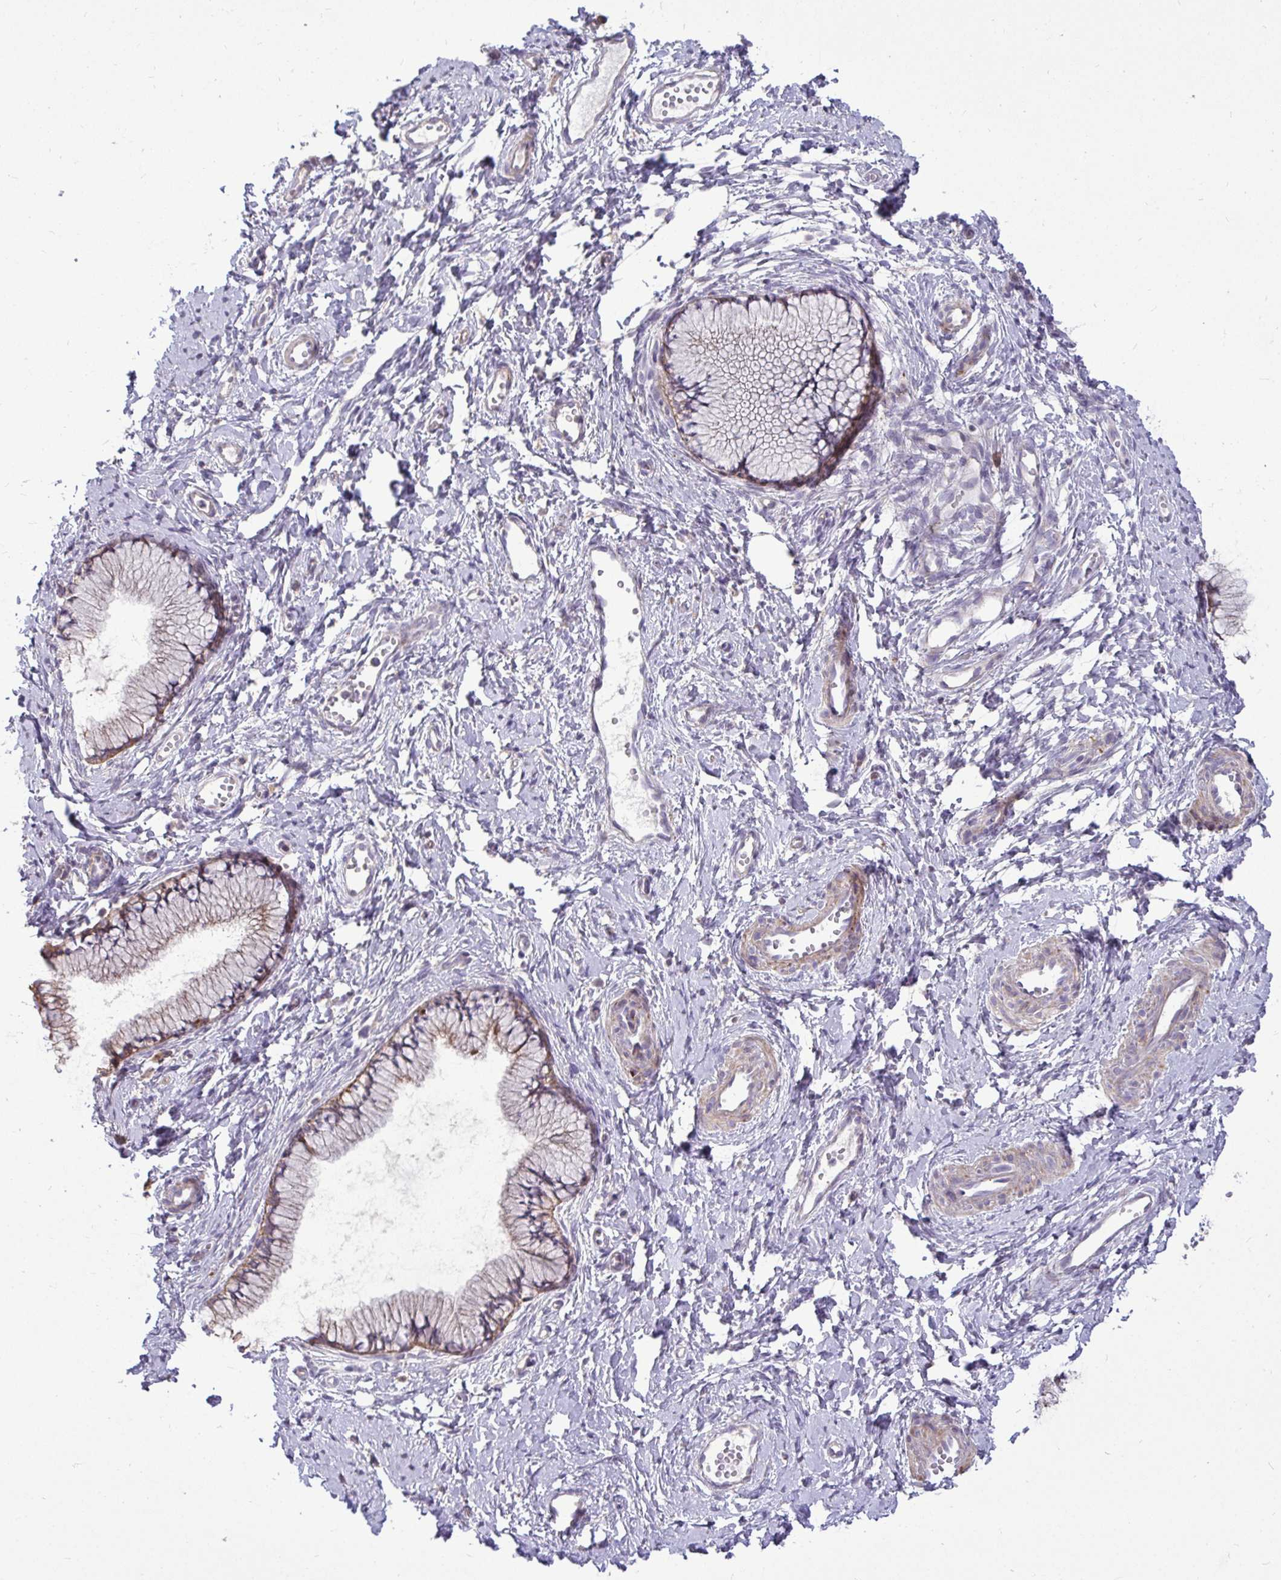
{"staining": {"intensity": "moderate", "quantity": "25%-75%", "location": "cytoplasmic/membranous"}, "tissue": "cervix", "cell_type": "Glandular cells", "image_type": "normal", "snomed": [{"axis": "morphology", "description": "Normal tissue, NOS"}, {"axis": "topography", "description": "Cervix"}], "caption": "Immunohistochemical staining of unremarkable human cervix reveals medium levels of moderate cytoplasmic/membranous positivity in about 25%-75% of glandular cells. The staining was performed using DAB (3,3'-diaminobenzidine), with brown indicating positive protein expression. Nuclei are stained blue with hematoxylin.", "gene": "STRIP1", "patient": {"sex": "female", "age": 40}}